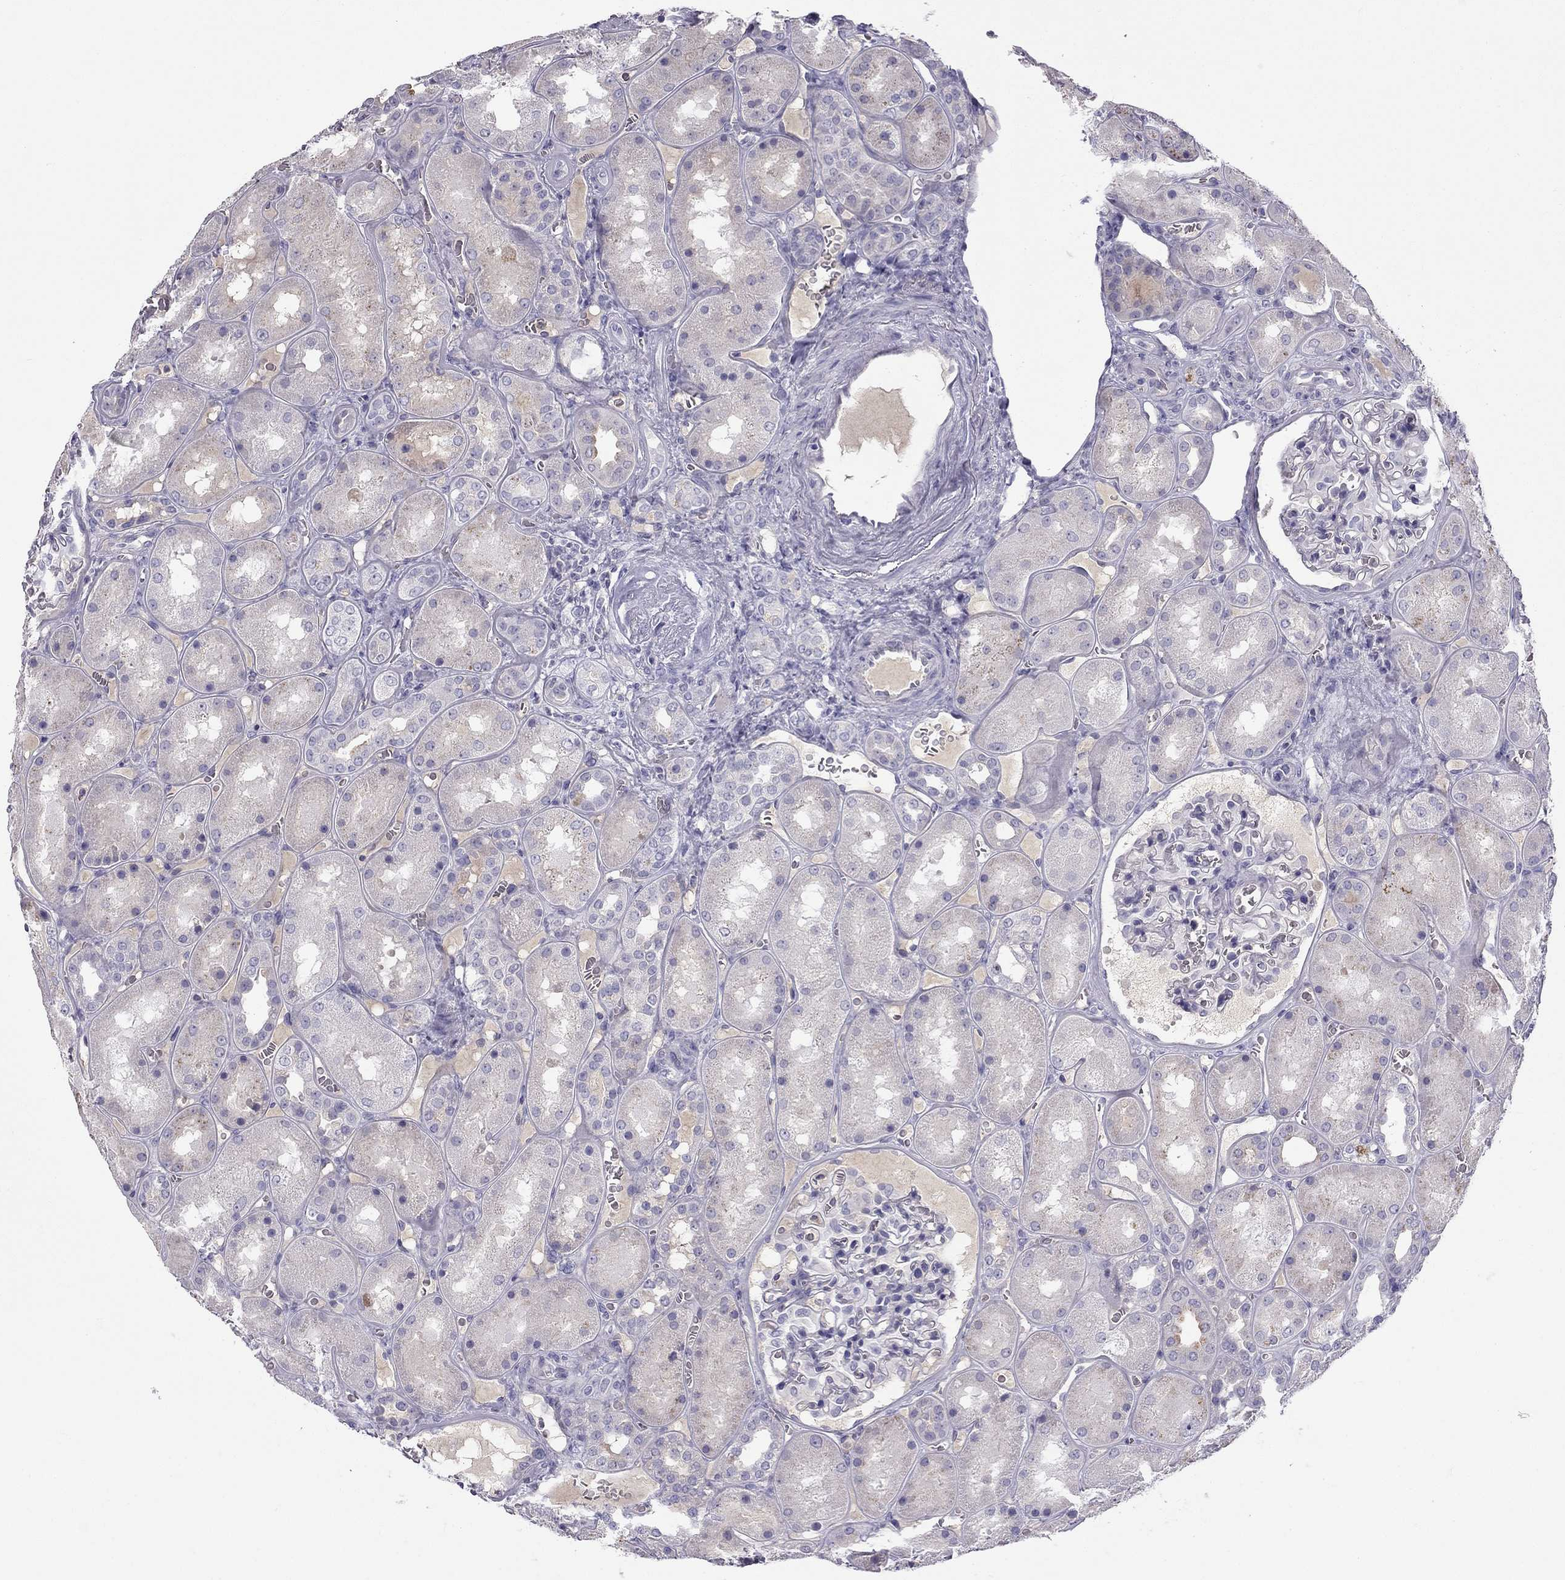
{"staining": {"intensity": "negative", "quantity": "none", "location": "none"}, "tissue": "kidney", "cell_type": "Cells in glomeruli", "image_type": "normal", "snomed": [{"axis": "morphology", "description": "Normal tissue, NOS"}, {"axis": "topography", "description": "Kidney"}], "caption": "DAB (3,3'-diaminobenzidine) immunohistochemical staining of benign kidney displays no significant staining in cells in glomeruli.", "gene": "STOML3", "patient": {"sex": "male", "age": 73}}